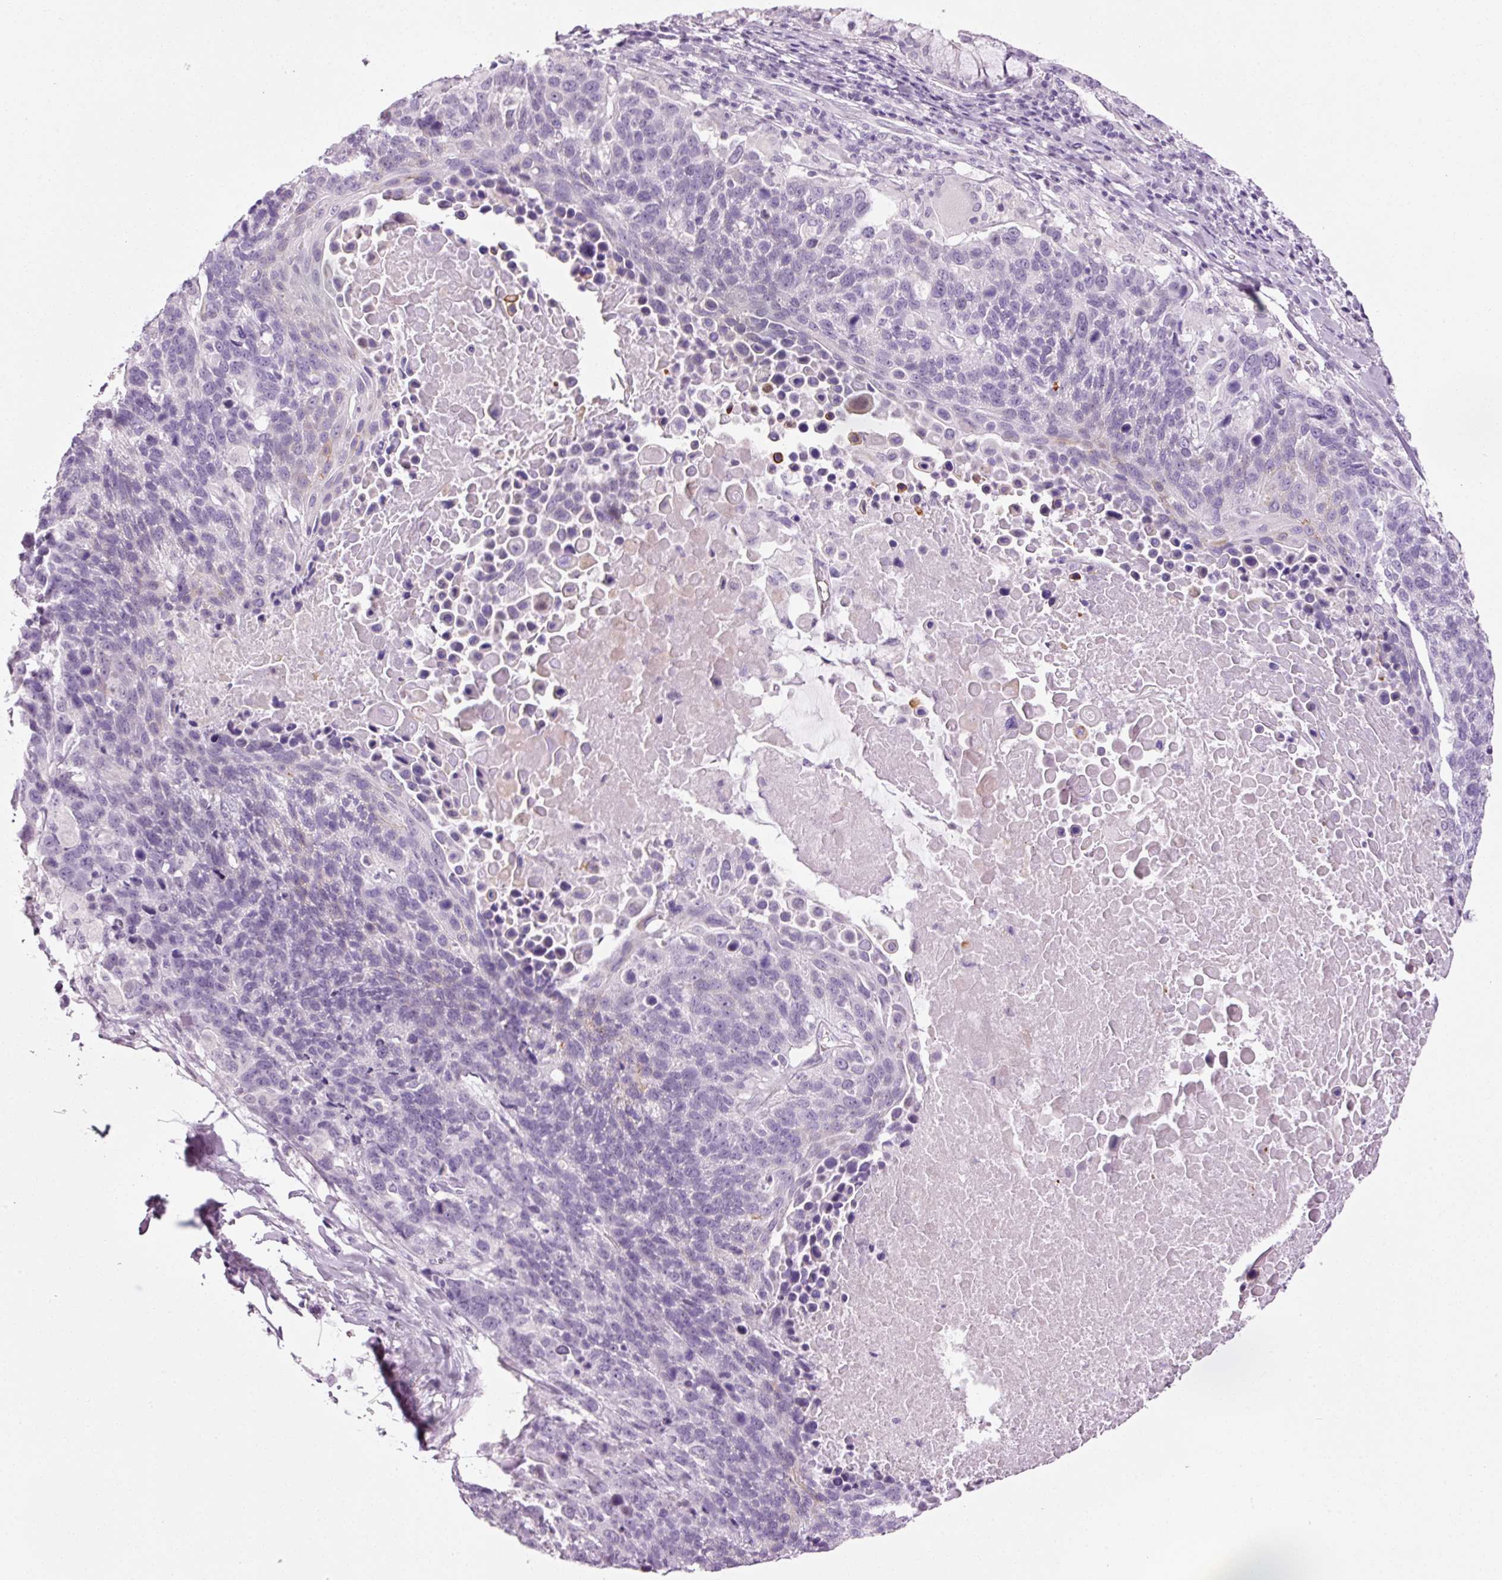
{"staining": {"intensity": "negative", "quantity": "none", "location": "none"}, "tissue": "lung cancer", "cell_type": "Tumor cells", "image_type": "cancer", "snomed": [{"axis": "morphology", "description": "Squamous cell carcinoma, NOS"}, {"axis": "topography", "description": "Lung"}], "caption": "This is an immunohistochemistry (IHC) histopathology image of human lung cancer. There is no positivity in tumor cells.", "gene": "ANKRD20A1", "patient": {"sex": "male", "age": 66}}